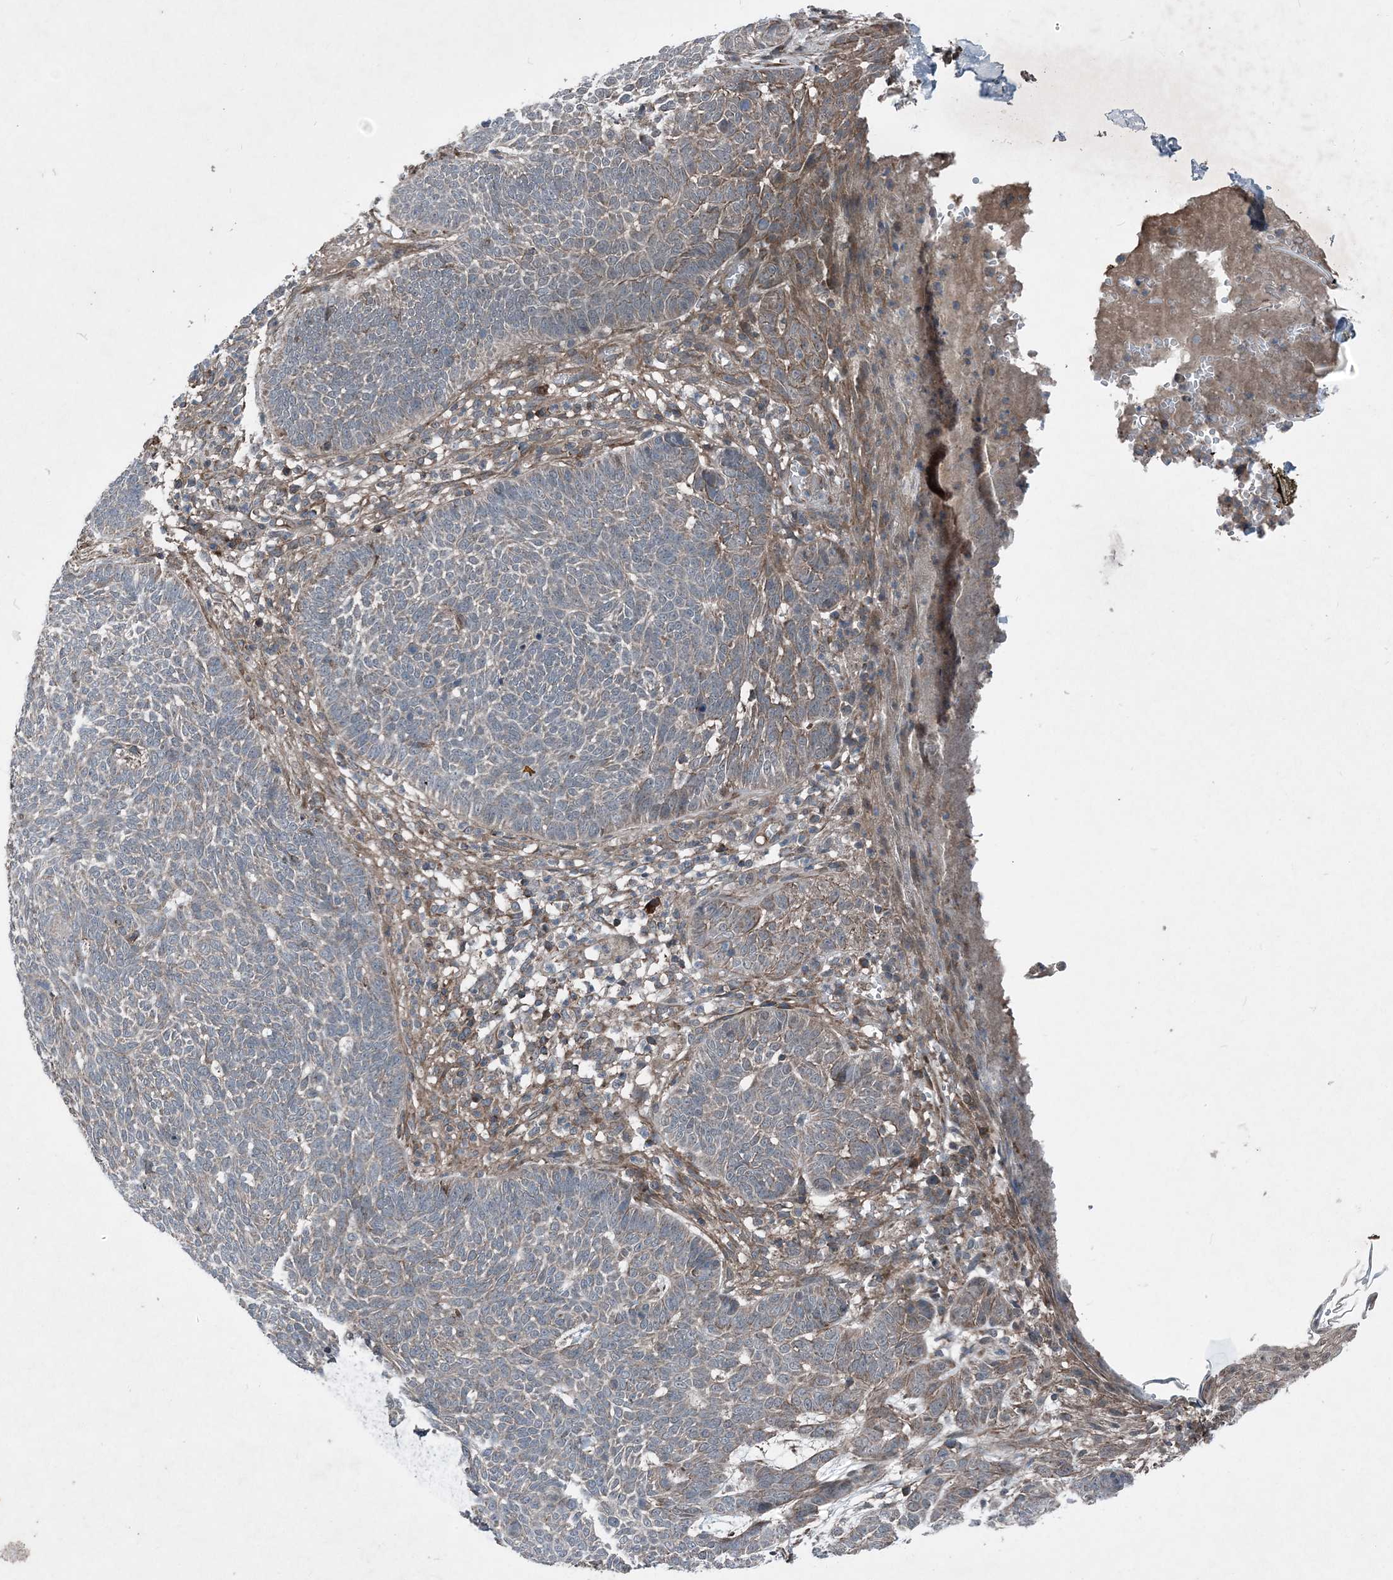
{"staining": {"intensity": "negative", "quantity": "none", "location": "none"}, "tissue": "skin cancer", "cell_type": "Tumor cells", "image_type": "cancer", "snomed": [{"axis": "morphology", "description": "Normal tissue, NOS"}, {"axis": "morphology", "description": "Basal cell carcinoma"}, {"axis": "topography", "description": "Skin"}], "caption": "Human basal cell carcinoma (skin) stained for a protein using IHC demonstrates no staining in tumor cells.", "gene": "NDUFA2", "patient": {"sex": "male", "age": 64}}